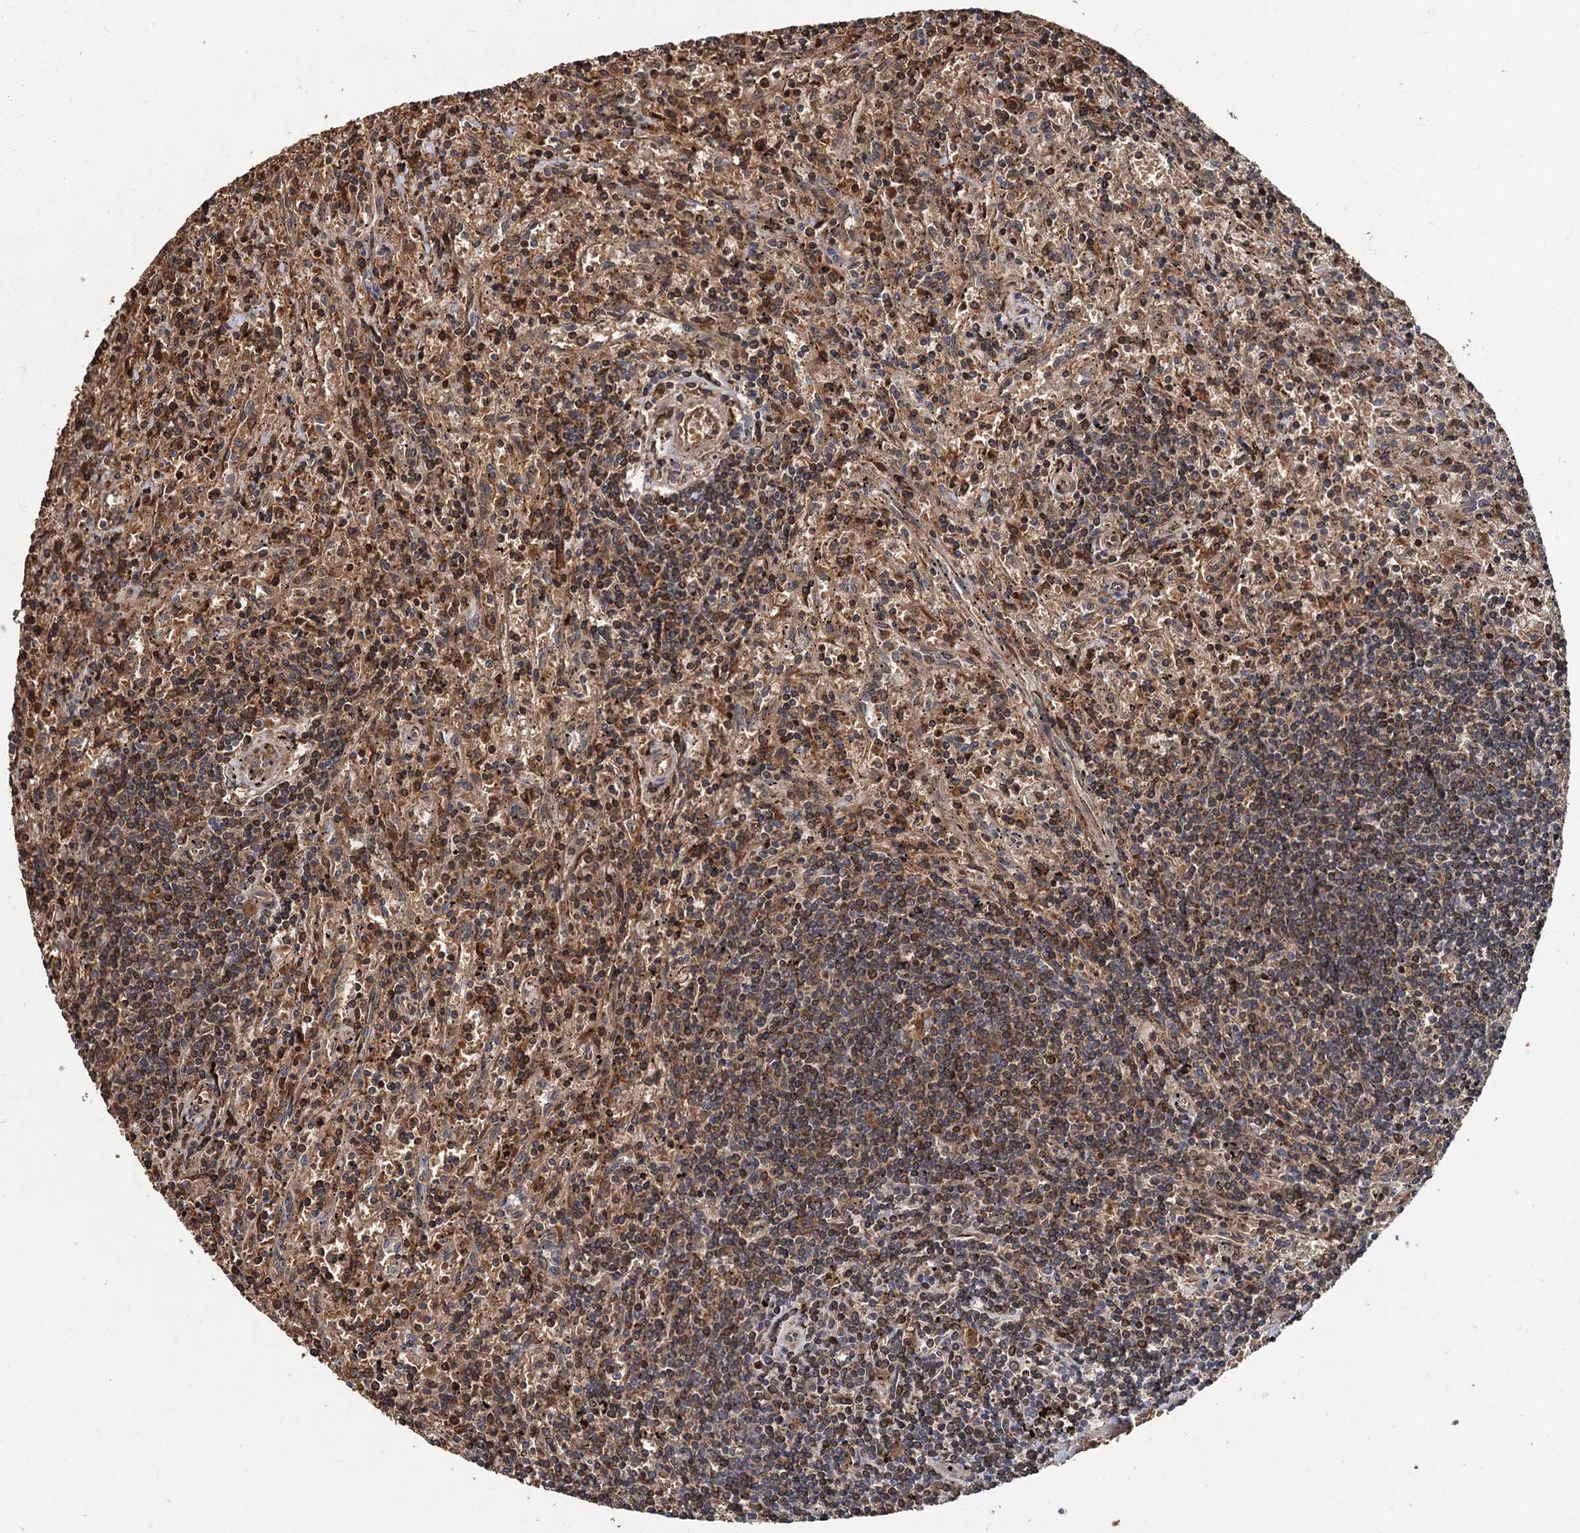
{"staining": {"intensity": "strong", "quantity": "25%-75%", "location": "cytoplasmic/membranous"}, "tissue": "lymphoma", "cell_type": "Tumor cells", "image_type": "cancer", "snomed": [{"axis": "morphology", "description": "Malignant lymphoma, non-Hodgkin's type, Low grade"}, {"axis": "topography", "description": "Spleen"}], "caption": "High-power microscopy captured an immunohistochemistry (IHC) micrograph of lymphoma, revealing strong cytoplasmic/membranous expression in about 25%-75% of tumor cells. Nuclei are stained in blue.", "gene": "STIM1", "patient": {"sex": "male", "age": 76}}